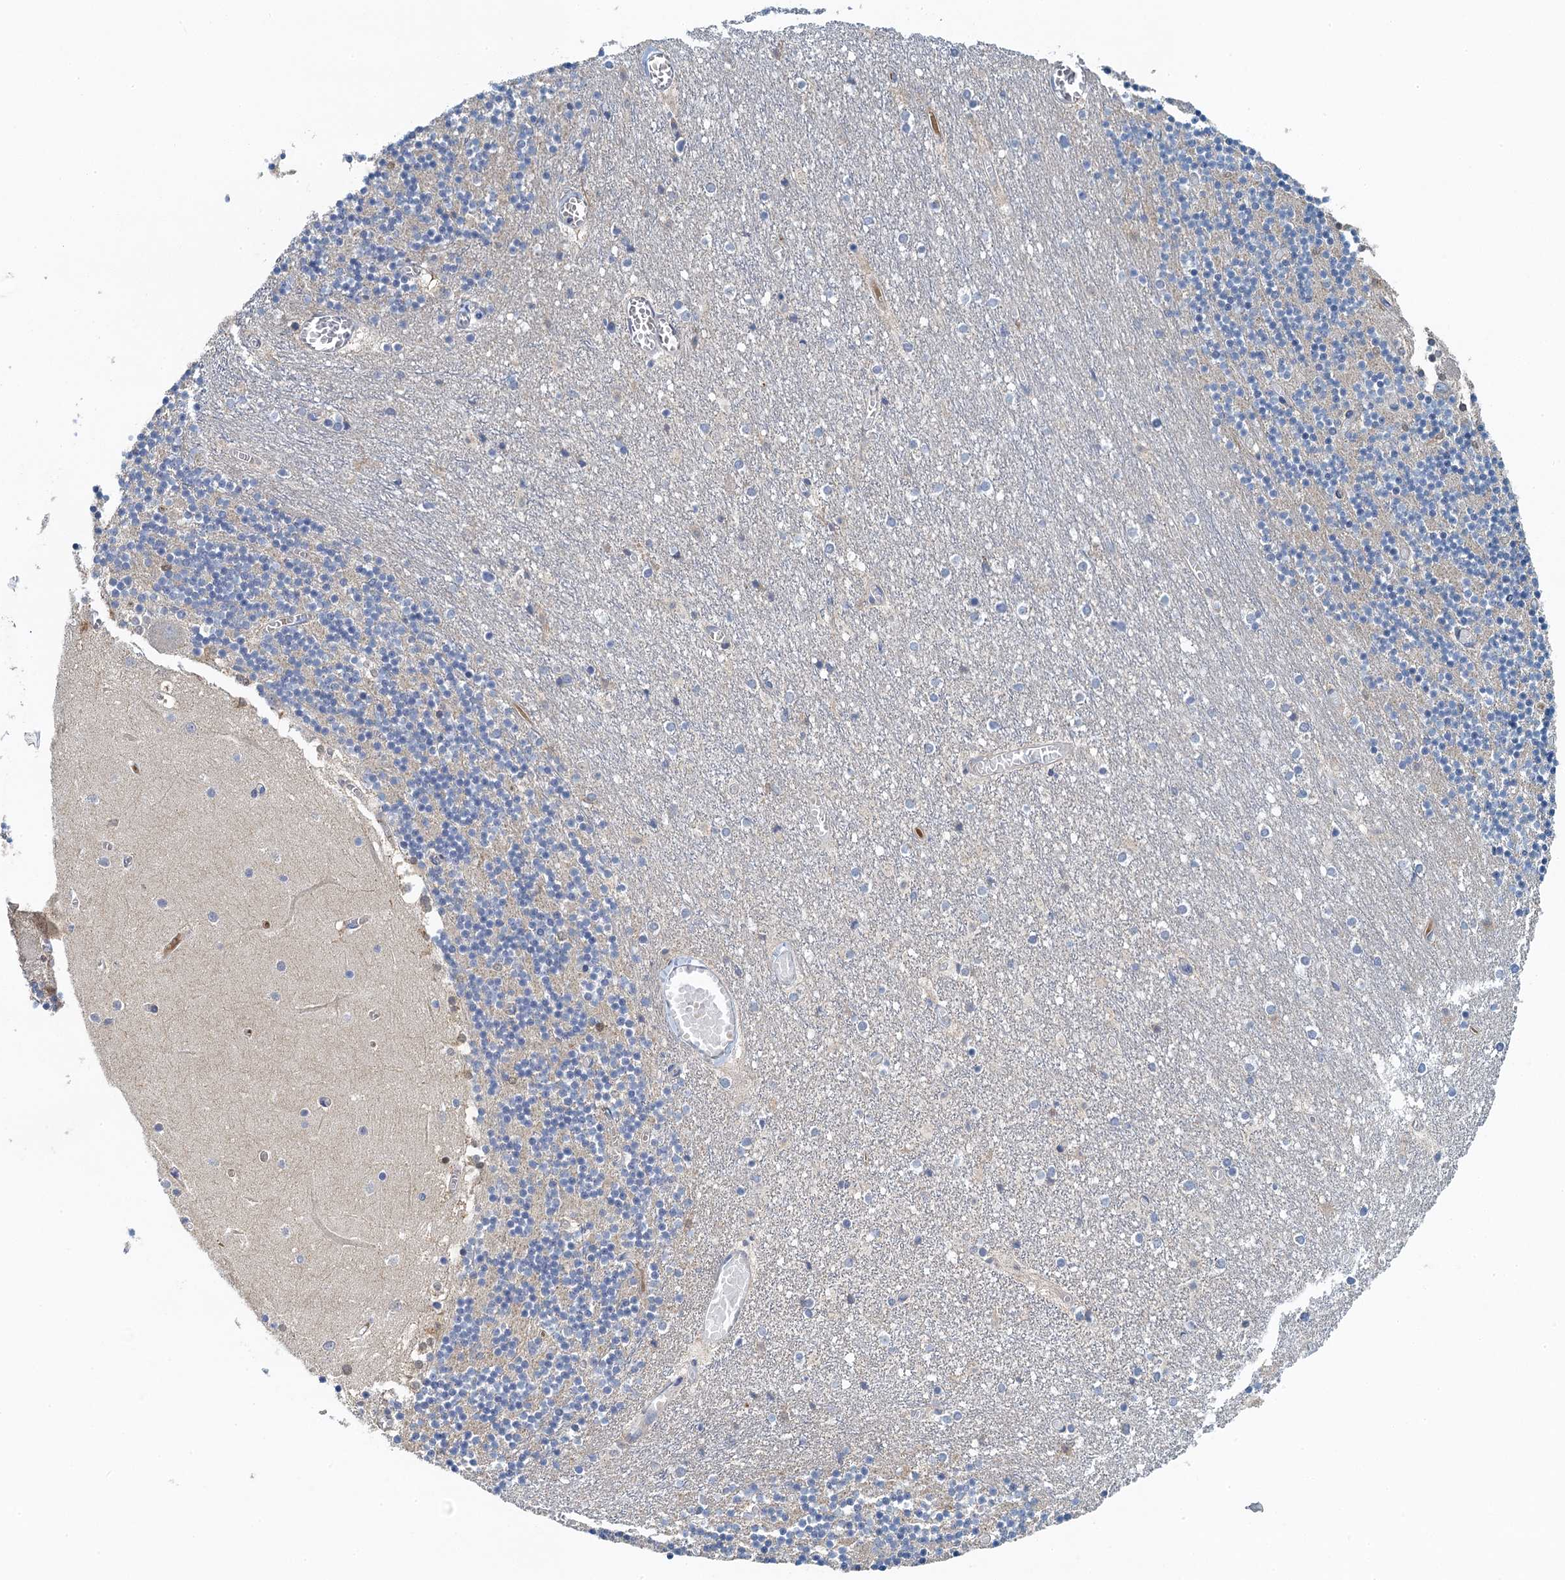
{"staining": {"intensity": "negative", "quantity": "none", "location": "none"}, "tissue": "cerebellum", "cell_type": "Cells in granular layer", "image_type": "normal", "snomed": [{"axis": "morphology", "description": "Normal tissue, NOS"}, {"axis": "topography", "description": "Cerebellum"}], "caption": "DAB immunohistochemical staining of benign cerebellum shows no significant positivity in cells in granular layer.", "gene": "ALG2", "patient": {"sex": "female", "age": 28}}